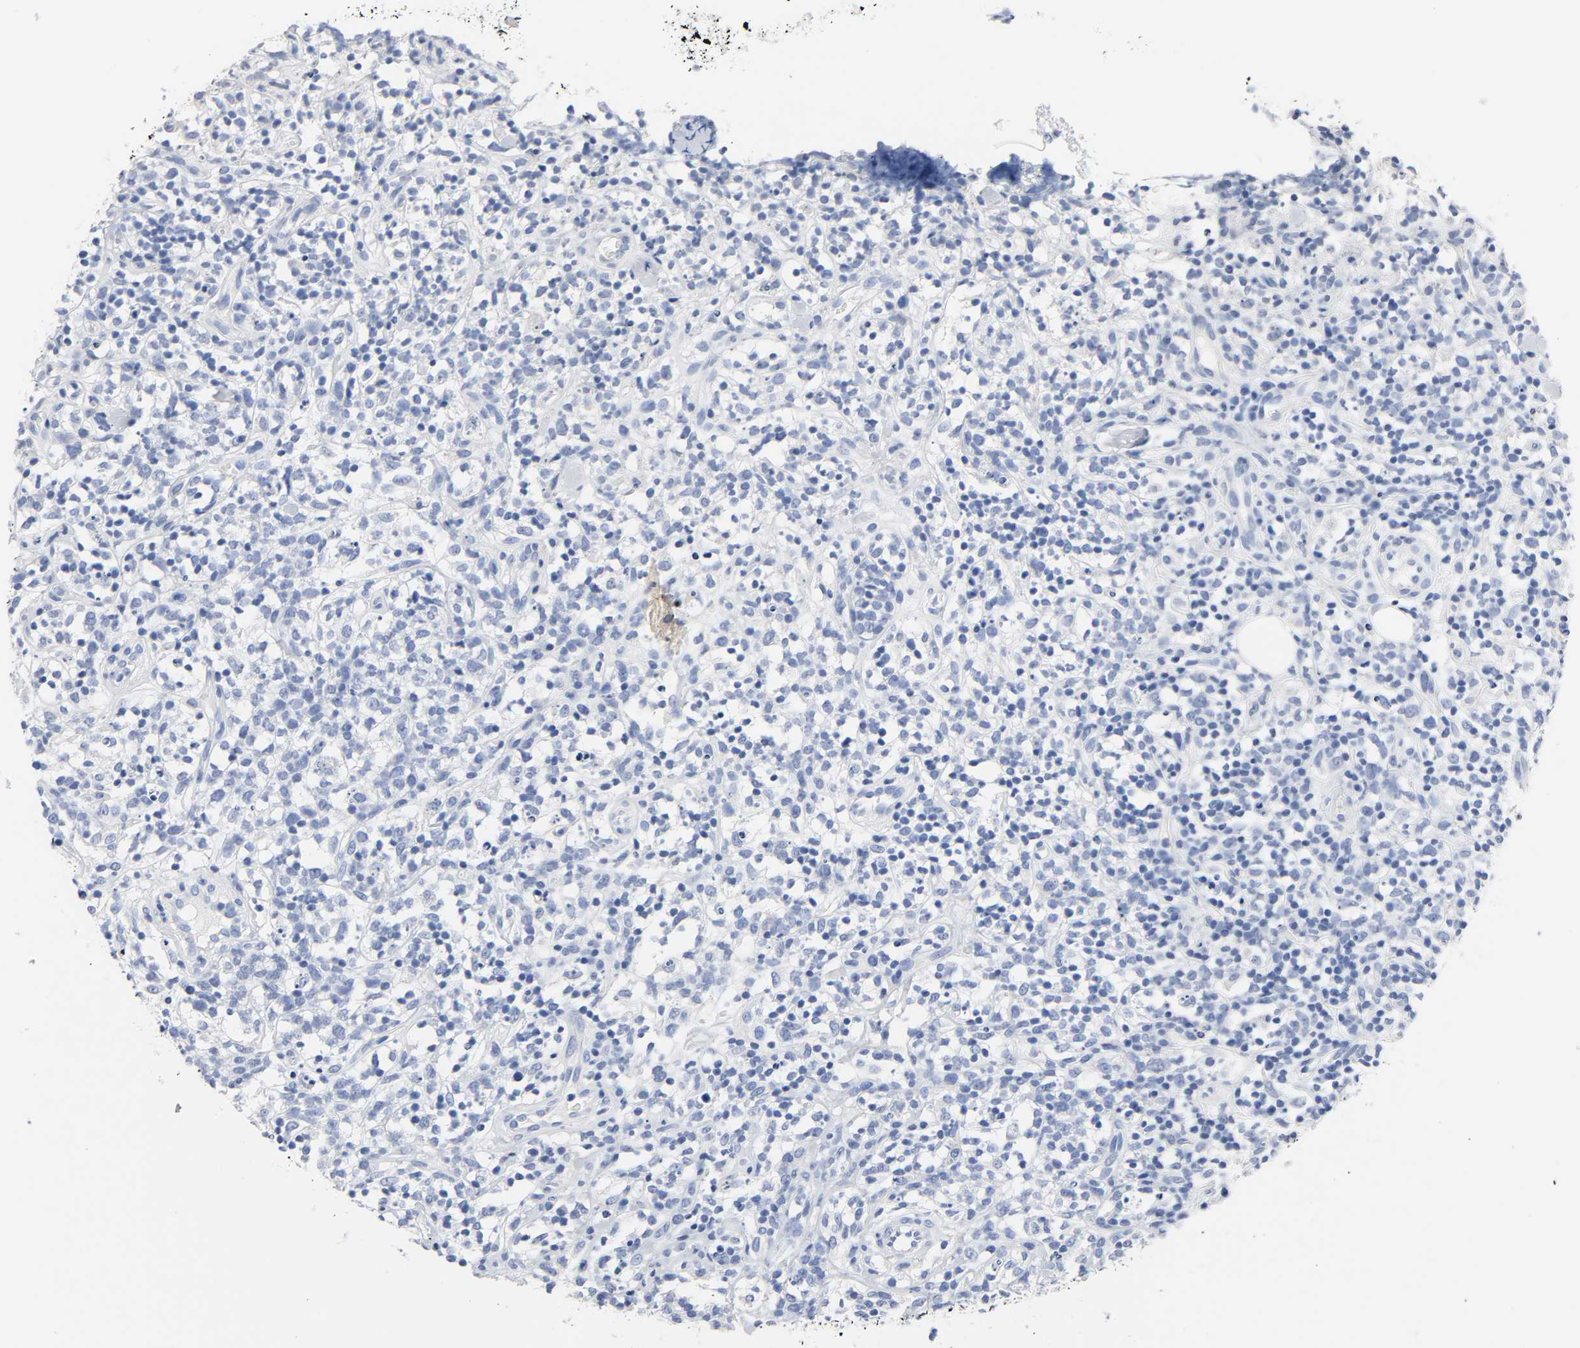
{"staining": {"intensity": "negative", "quantity": "none", "location": "none"}, "tissue": "lymphoma", "cell_type": "Tumor cells", "image_type": "cancer", "snomed": [{"axis": "morphology", "description": "Malignant lymphoma, non-Hodgkin's type, High grade"}, {"axis": "topography", "description": "Lymph node"}], "caption": "Tumor cells are negative for brown protein staining in malignant lymphoma, non-Hodgkin's type (high-grade).", "gene": "ACP3", "patient": {"sex": "female", "age": 73}}